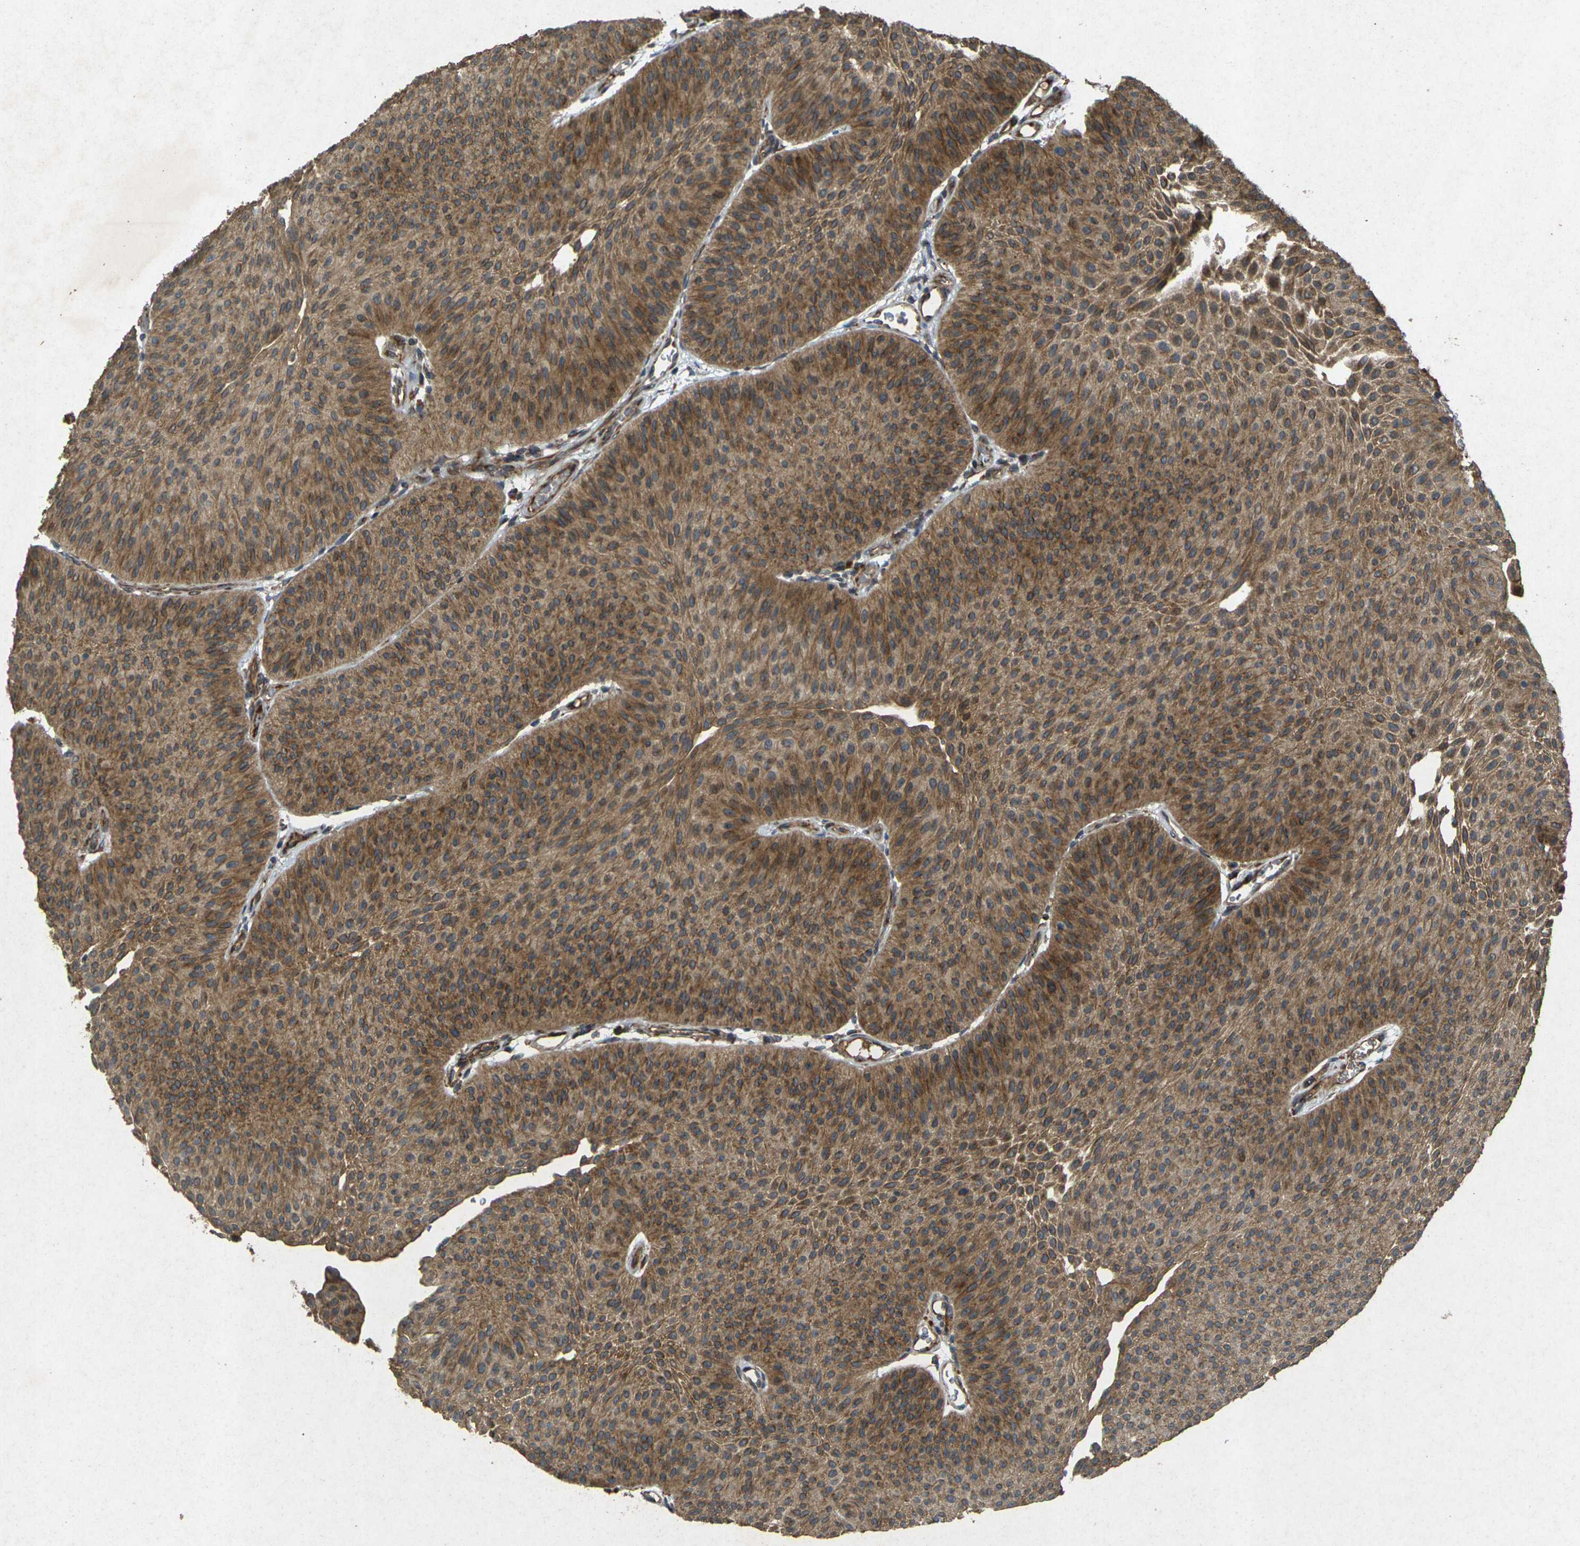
{"staining": {"intensity": "moderate", "quantity": ">75%", "location": "cytoplasmic/membranous"}, "tissue": "urothelial cancer", "cell_type": "Tumor cells", "image_type": "cancer", "snomed": [{"axis": "morphology", "description": "Urothelial carcinoma, Low grade"}, {"axis": "topography", "description": "Urinary bladder"}], "caption": "Human urothelial carcinoma (low-grade) stained for a protein (brown) displays moderate cytoplasmic/membranous positive positivity in approximately >75% of tumor cells.", "gene": "RGMA", "patient": {"sex": "female", "age": 60}}